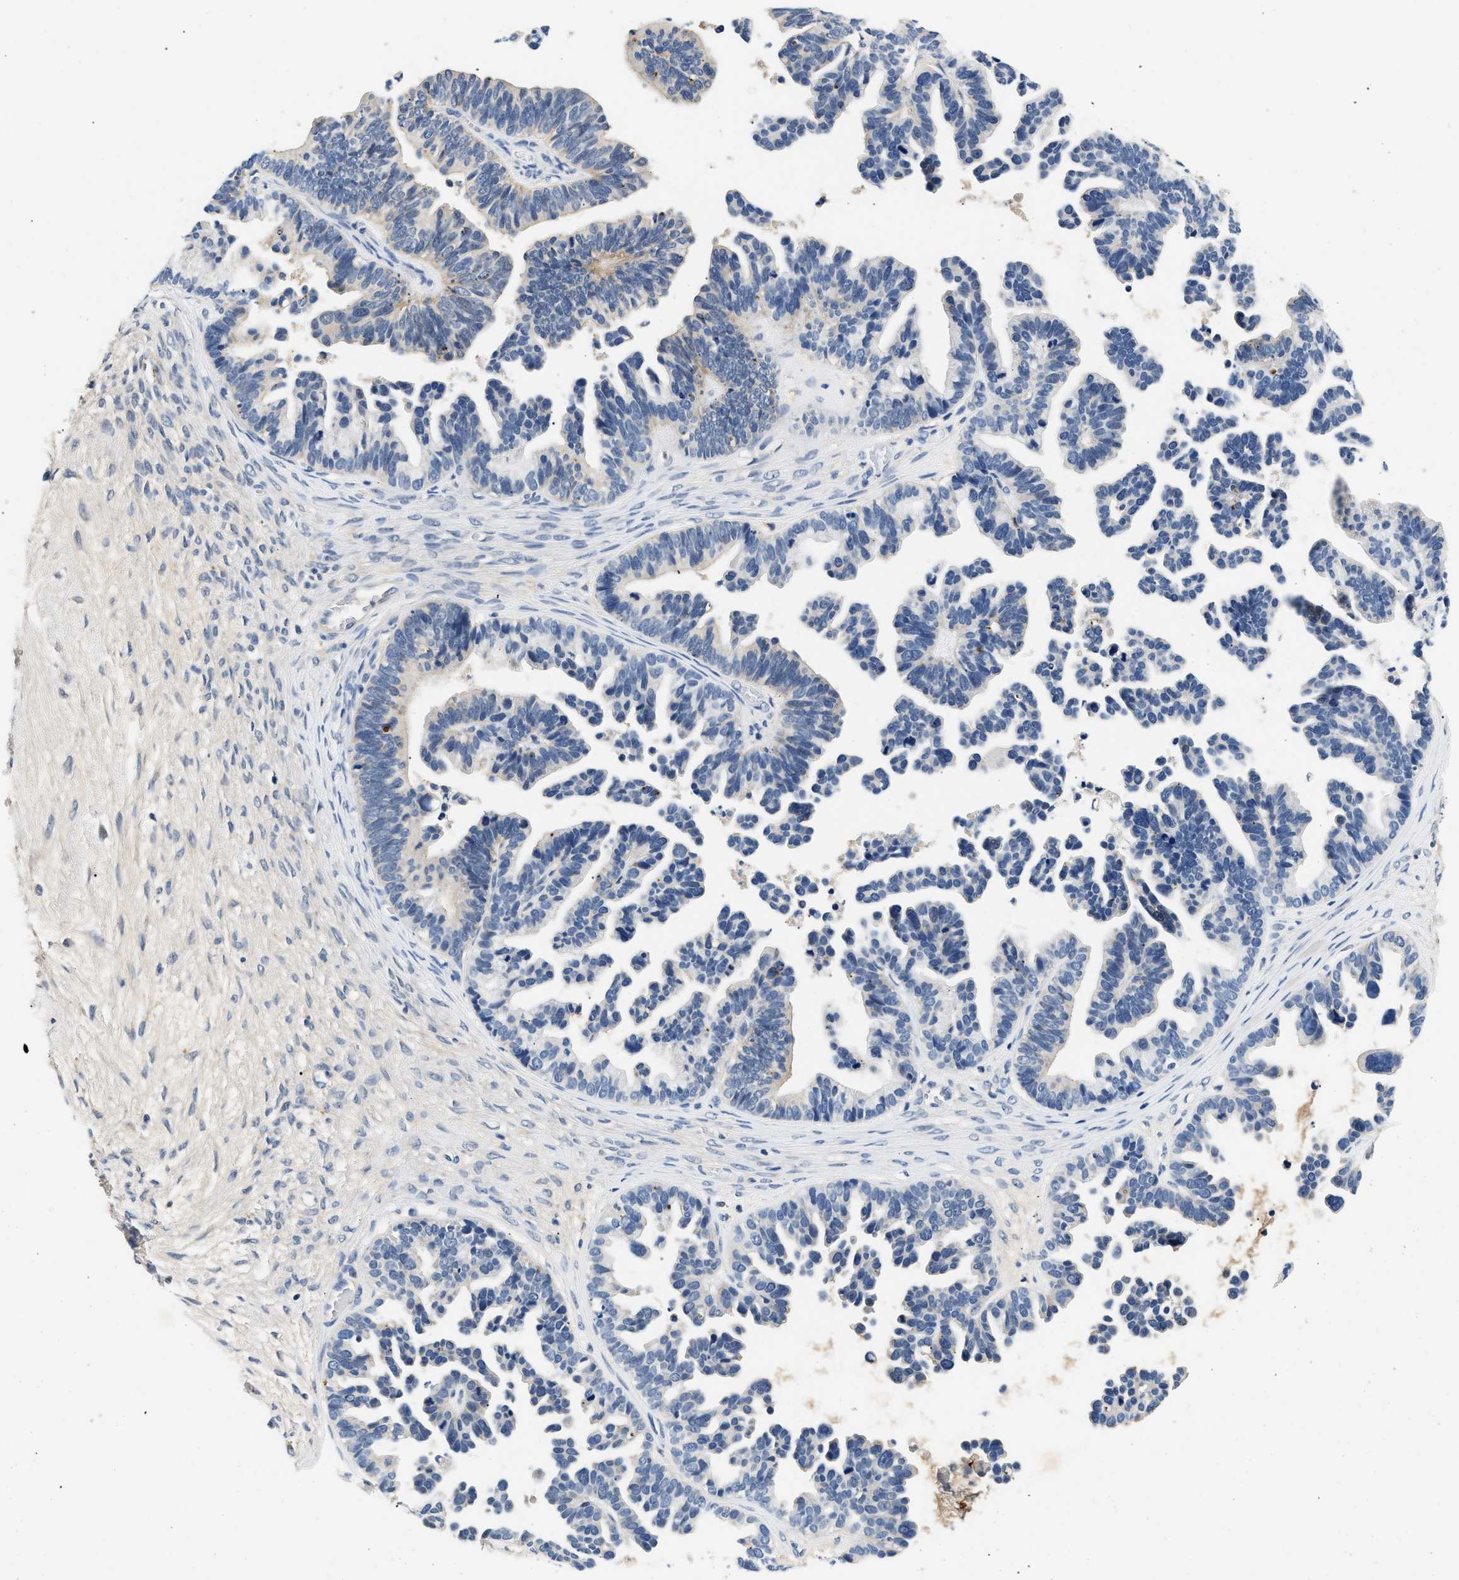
{"staining": {"intensity": "negative", "quantity": "none", "location": "none"}, "tissue": "ovarian cancer", "cell_type": "Tumor cells", "image_type": "cancer", "snomed": [{"axis": "morphology", "description": "Cystadenocarcinoma, serous, NOS"}, {"axis": "topography", "description": "Ovary"}], "caption": "Immunohistochemical staining of ovarian serous cystadenocarcinoma displays no significant positivity in tumor cells. (Stains: DAB (3,3'-diaminobenzidine) immunohistochemistry with hematoxylin counter stain, Microscopy: brightfield microscopy at high magnification).", "gene": "MED22", "patient": {"sex": "female", "age": 56}}